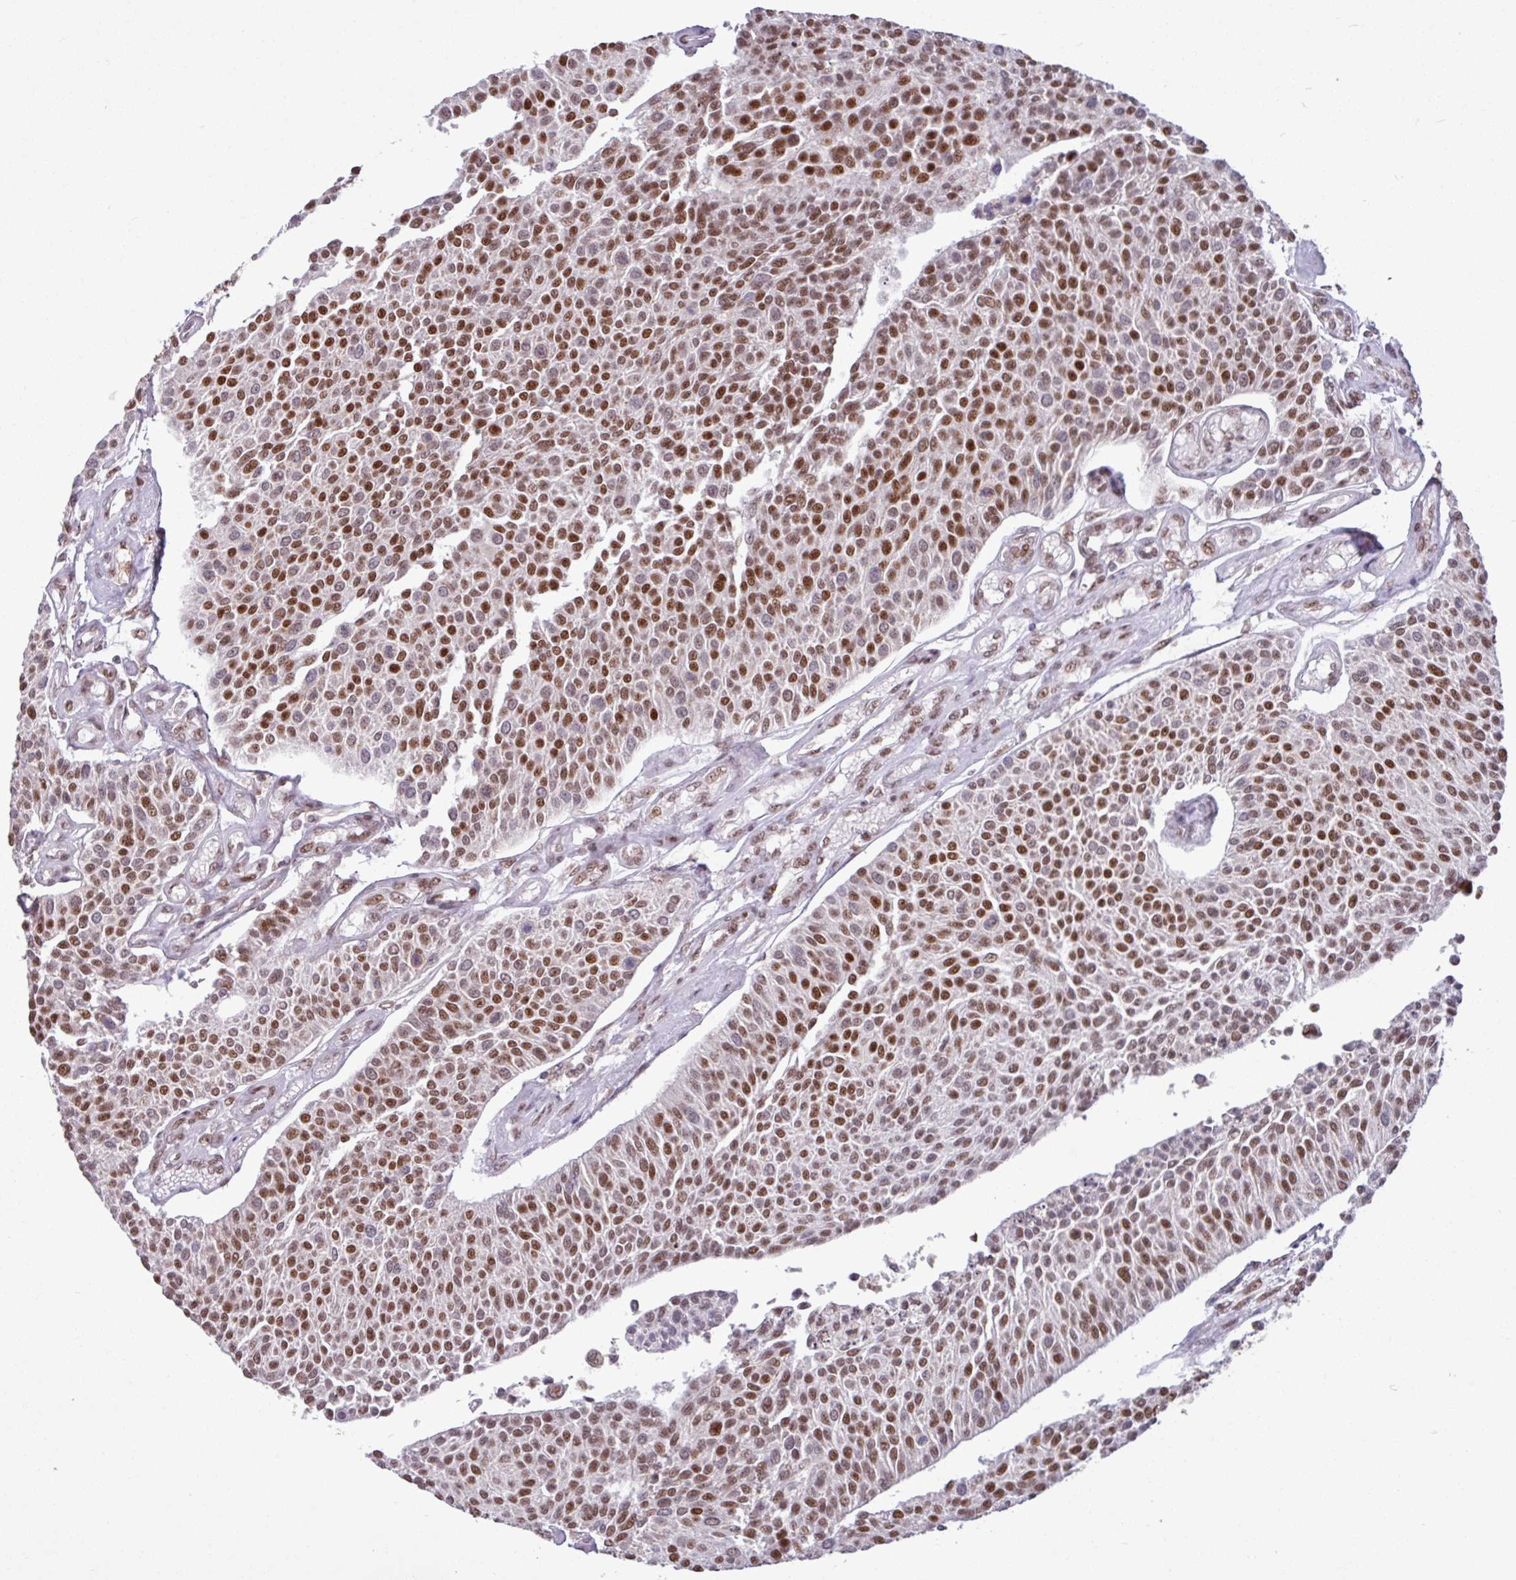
{"staining": {"intensity": "strong", "quantity": ">75%", "location": "nuclear"}, "tissue": "urothelial cancer", "cell_type": "Tumor cells", "image_type": "cancer", "snomed": [{"axis": "morphology", "description": "Urothelial carcinoma, NOS"}, {"axis": "topography", "description": "Urinary bladder"}], "caption": "IHC staining of transitional cell carcinoma, which displays high levels of strong nuclear positivity in approximately >75% of tumor cells indicating strong nuclear protein staining. The staining was performed using DAB (3,3'-diaminobenzidine) (brown) for protein detection and nuclei were counterstained in hematoxylin (blue).", "gene": "TDG", "patient": {"sex": "male", "age": 55}}